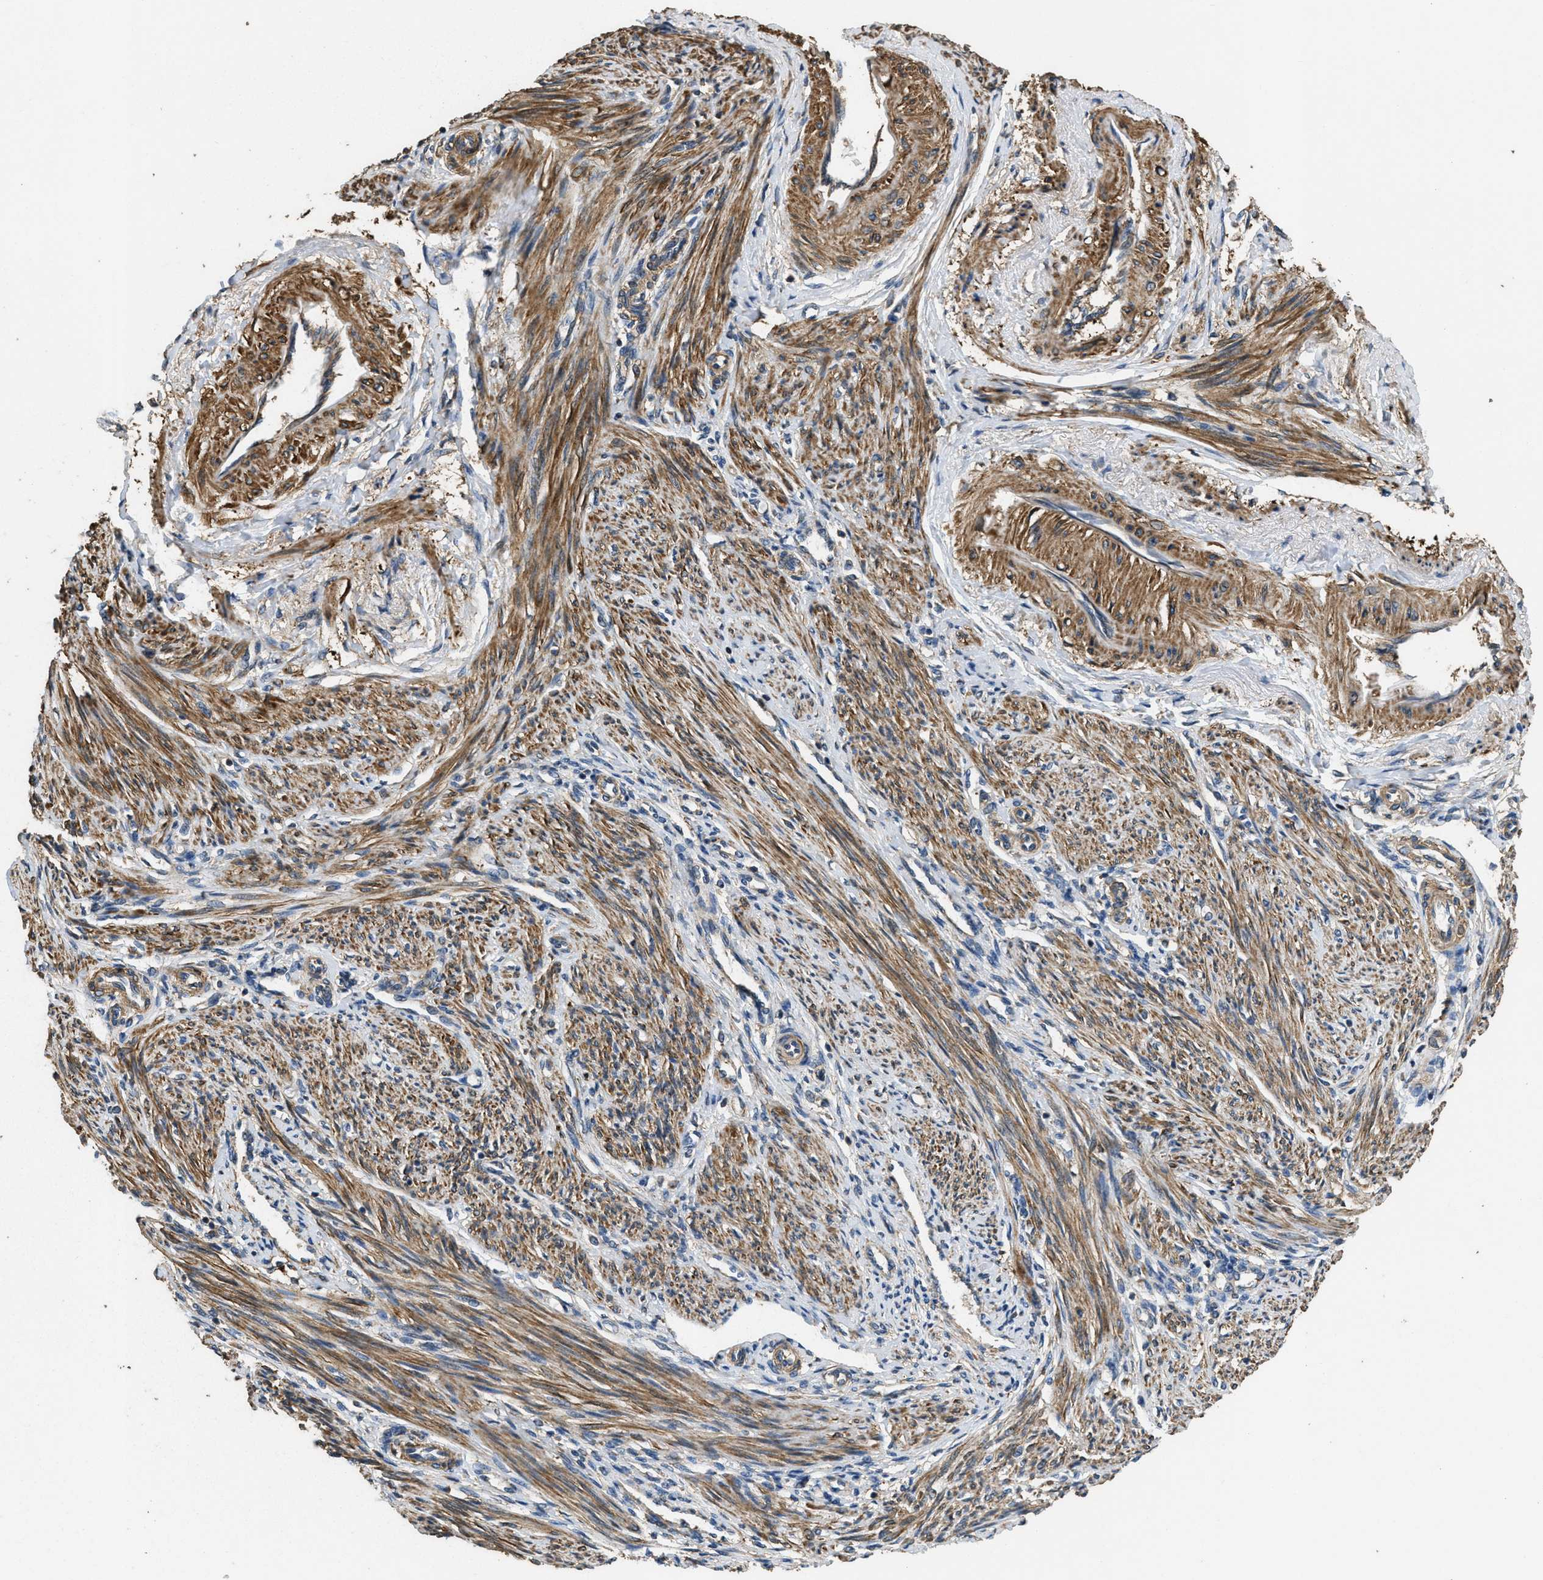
{"staining": {"intensity": "weak", "quantity": ">75%", "location": "cytoplasmic/membranous"}, "tissue": "endometrium", "cell_type": "Cells in endometrial stroma", "image_type": "normal", "snomed": [{"axis": "morphology", "description": "Normal tissue, NOS"}, {"axis": "topography", "description": "Endometrium"}], "caption": "An IHC photomicrograph of normal tissue is shown. Protein staining in brown shows weak cytoplasmic/membranous positivity in endometrium within cells in endometrial stroma. The staining was performed using DAB (3,3'-diaminobenzidine) to visualize the protein expression in brown, while the nuclei were stained in blue with hematoxylin (Magnification: 20x).", "gene": "THBS2", "patient": {"sex": "female", "age": 42}}